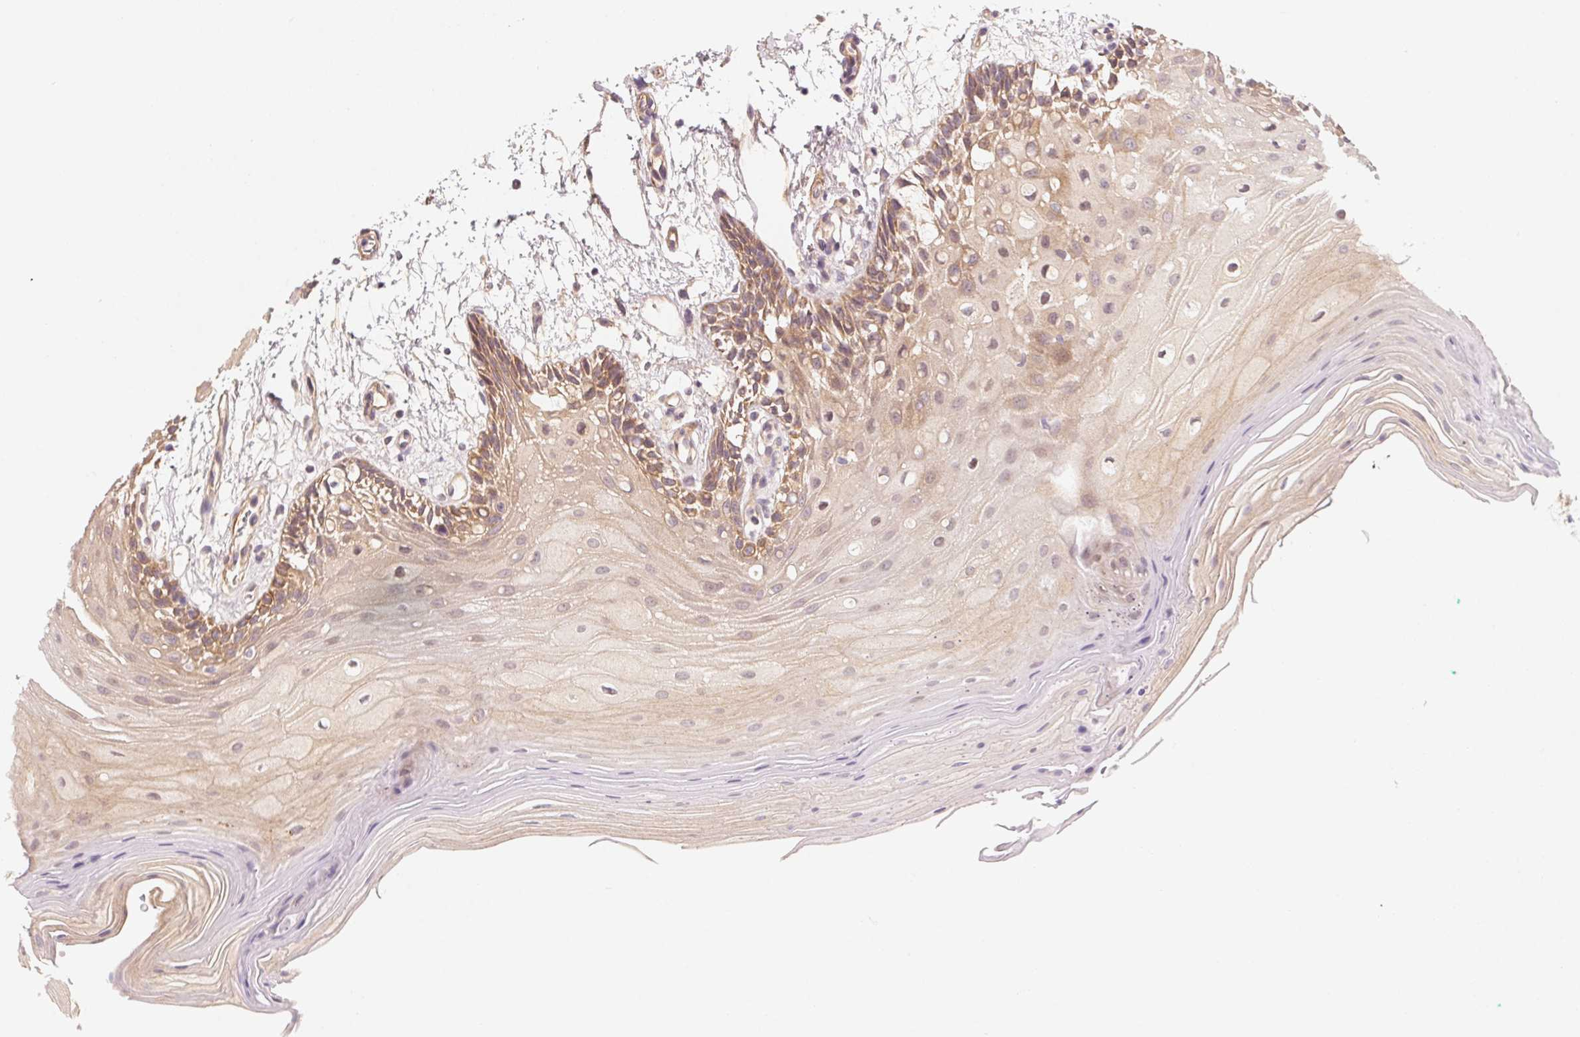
{"staining": {"intensity": "moderate", "quantity": "25%-75%", "location": "cytoplasmic/membranous"}, "tissue": "oral mucosa", "cell_type": "Squamous epithelial cells", "image_type": "normal", "snomed": [{"axis": "morphology", "description": "Normal tissue, NOS"}, {"axis": "morphology", "description": "Squamous cell carcinoma, NOS"}, {"axis": "topography", "description": "Oral tissue"}, {"axis": "topography", "description": "Tounge, NOS"}, {"axis": "topography", "description": "Head-Neck"}], "caption": "High-power microscopy captured an immunohistochemistry photomicrograph of benign oral mucosa, revealing moderate cytoplasmic/membranous staining in about 25%-75% of squamous epithelial cells.", "gene": "CCDC112", "patient": {"sex": "male", "age": 62}}